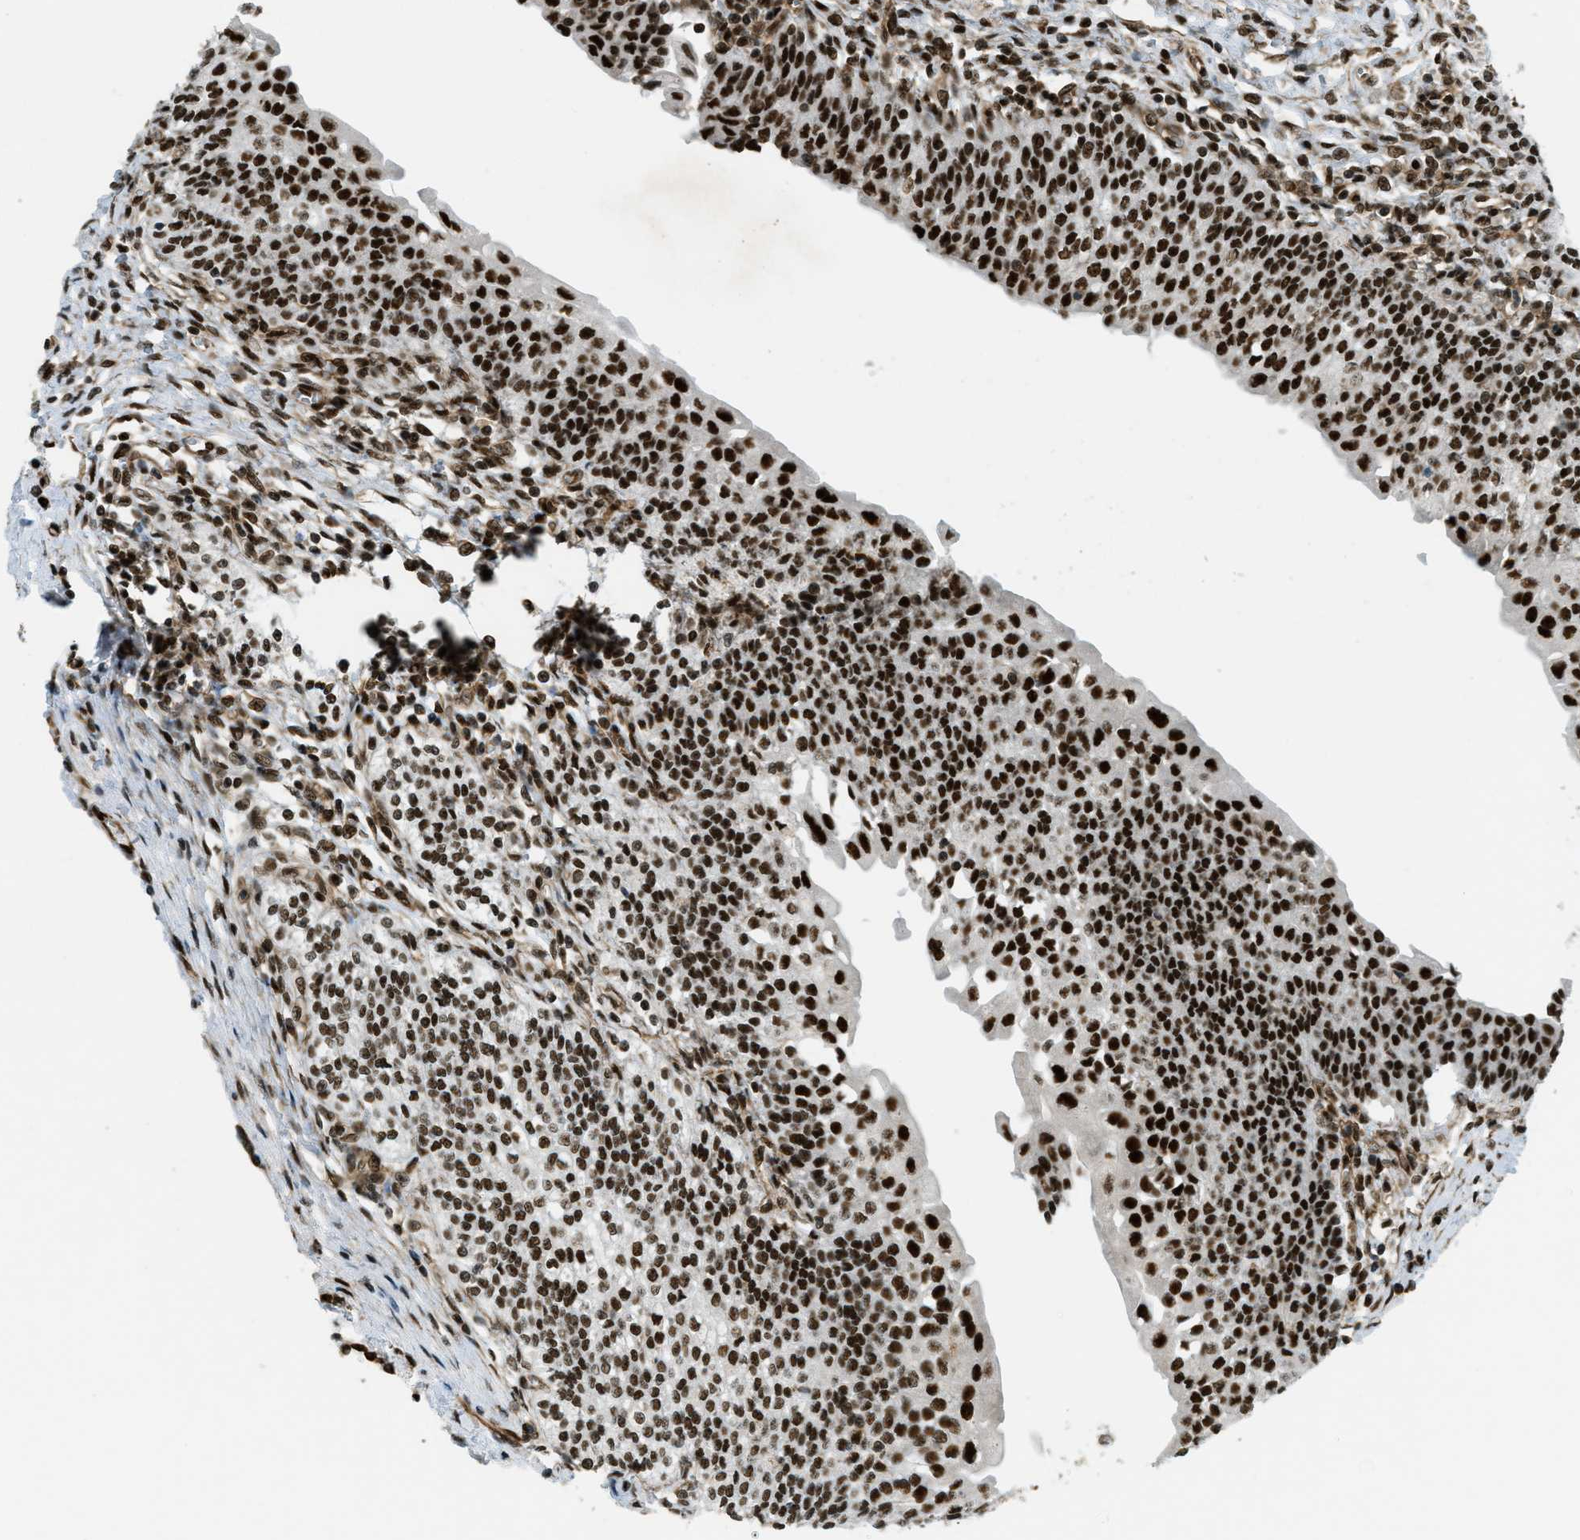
{"staining": {"intensity": "strong", "quantity": ">75%", "location": "nuclear"}, "tissue": "urinary bladder", "cell_type": "Urothelial cells", "image_type": "normal", "snomed": [{"axis": "morphology", "description": "Normal tissue, NOS"}, {"axis": "topography", "description": "Urinary bladder"}], "caption": "Immunohistochemical staining of normal human urinary bladder reveals strong nuclear protein positivity in approximately >75% of urothelial cells. Immunohistochemistry stains the protein of interest in brown and the nuclei are stained blue.", "gene": "ZFR", "patient": {"sex": "male", "age": 55}}